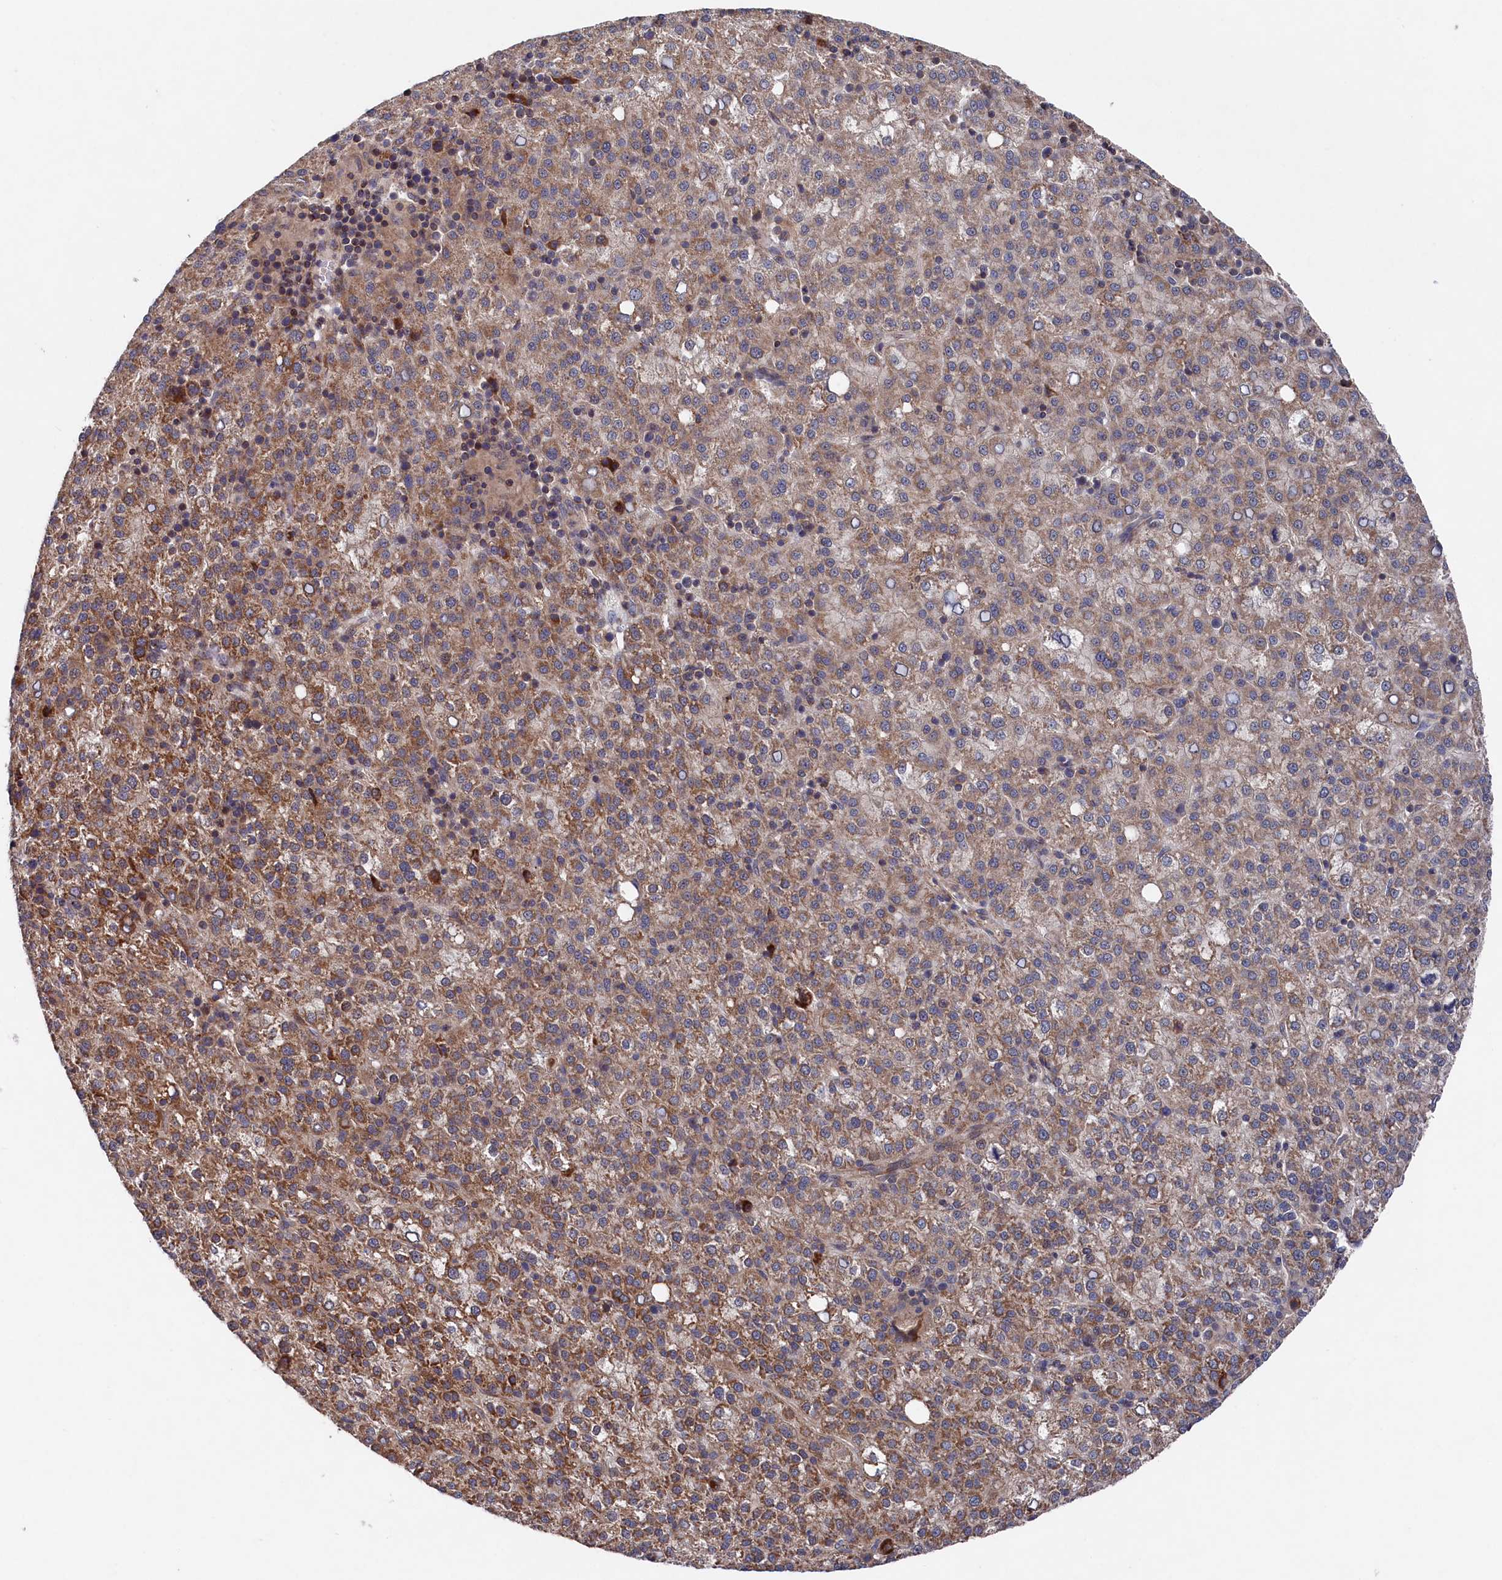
{"staining": {"intensity": "moderate", "quantity": ">75%", "location": "cytoplasmic/membranous"}, "tissue": "liver cancer", "cell_type": "Tumor cells", "image_type": "cancer", "snomed": [{"axis": "morphology", "description": "Carcinoma, Hepatocellular, NOS"}, {"axis": "topography", "description": "Liver"}], "caption": "Protein analysis of hepatocellular carcinoma (liver) tissue demonstrates moderate cytoplasmic/membranous positivity in about >75% of tumor cells.", "gene": "SUPV3L1", "patient": {"sex": "female", "age": 58}}